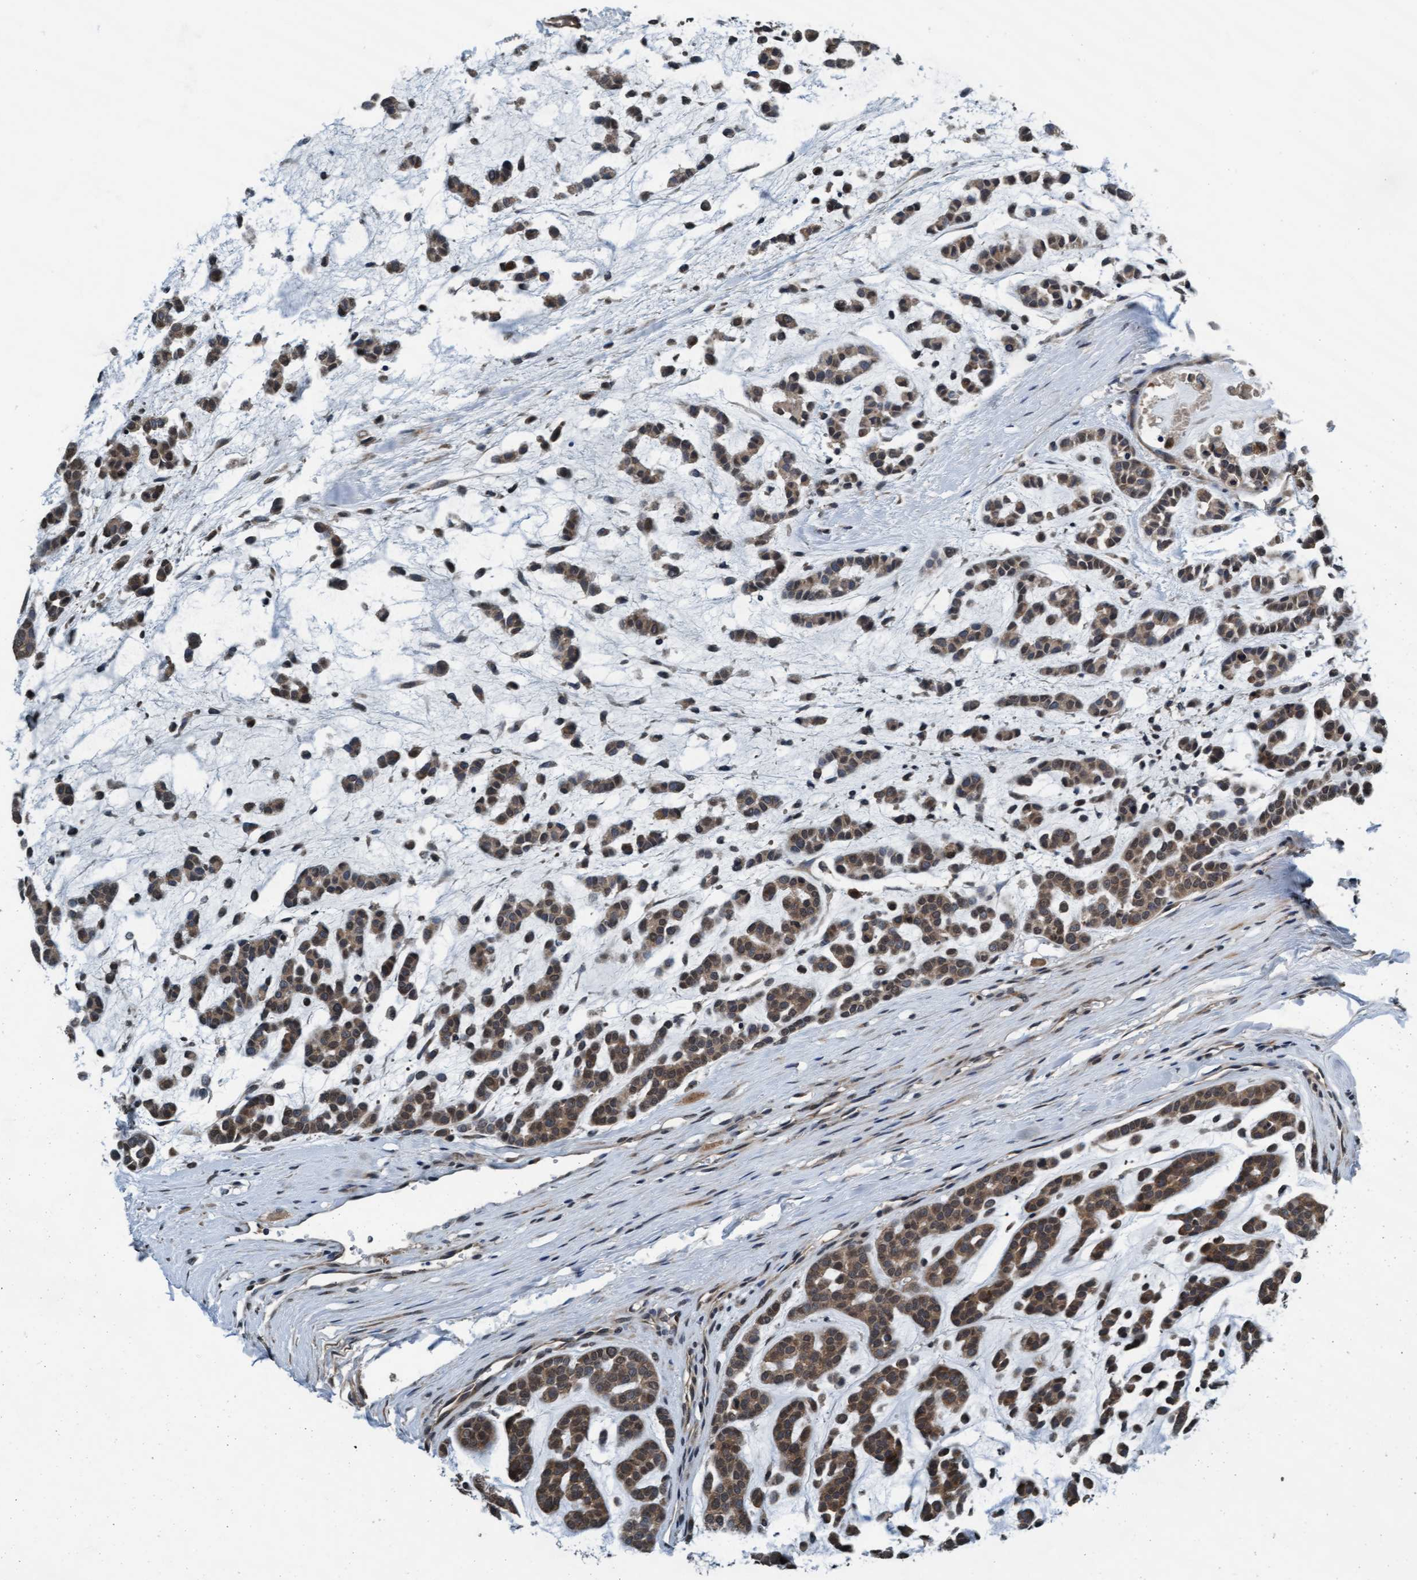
{"staining": {"intensity": "moderate", "quantity": ">75%", "location": "cytoplasmic/membranous,nuclear"}, "tissue": "head and neck cancer", "cell_type": "Tumor cells", "image_type": "cancer", "snomed": [{"axis": "morphology", "description": "Adenocarcinoma, NOS"}, {"axis": "morphology", "description": "Adenoma, NOS"}, {"axis": "topography", "description": "Head-Neck"}], "caption": "Immunohistochemical staining of head and neck adenoma displays moderate cytoplasmic/membranous and nuclear protein staining in approximately >75% of tumor cells.", "gene": "WASF1", "patient": {"sex": "female", "age": 55}}